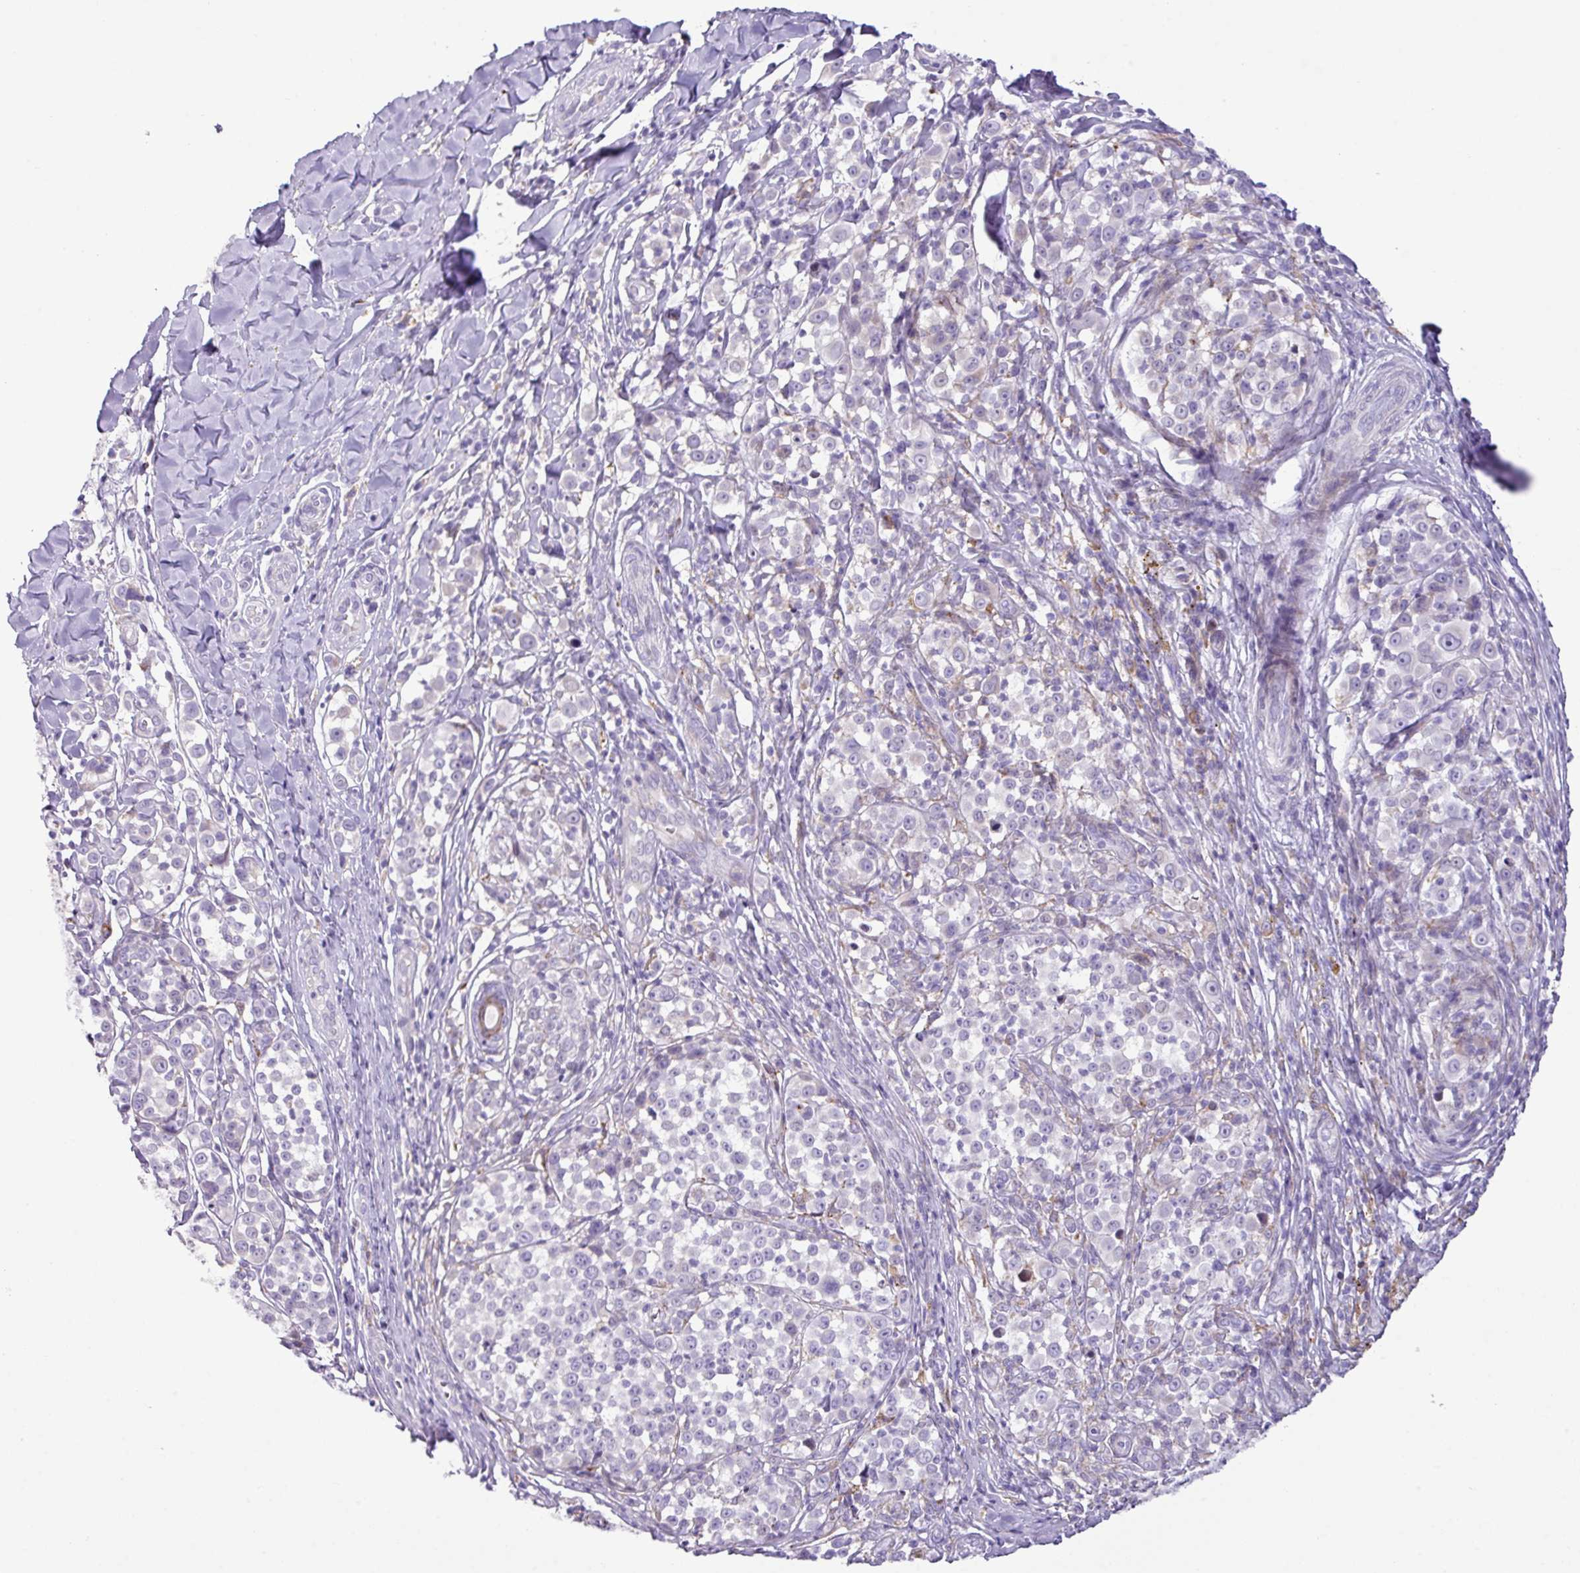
{"staining": {"intensity": "negative", "quantity": "none", "location": "none"}, "tissue": "melanoma", "cell_type": "Tumor cells", "image_type": "cancer", "snomed": [{"axis": "morphology", "description": "Malignant melanoma, NOS"}, {"axis": "topography", "description": "Skin"}], "caption": "There is no significant expression in tumor cells of melanoma.", "gene": "RGS21", "patient": {"sex": "female", "age": 35}}